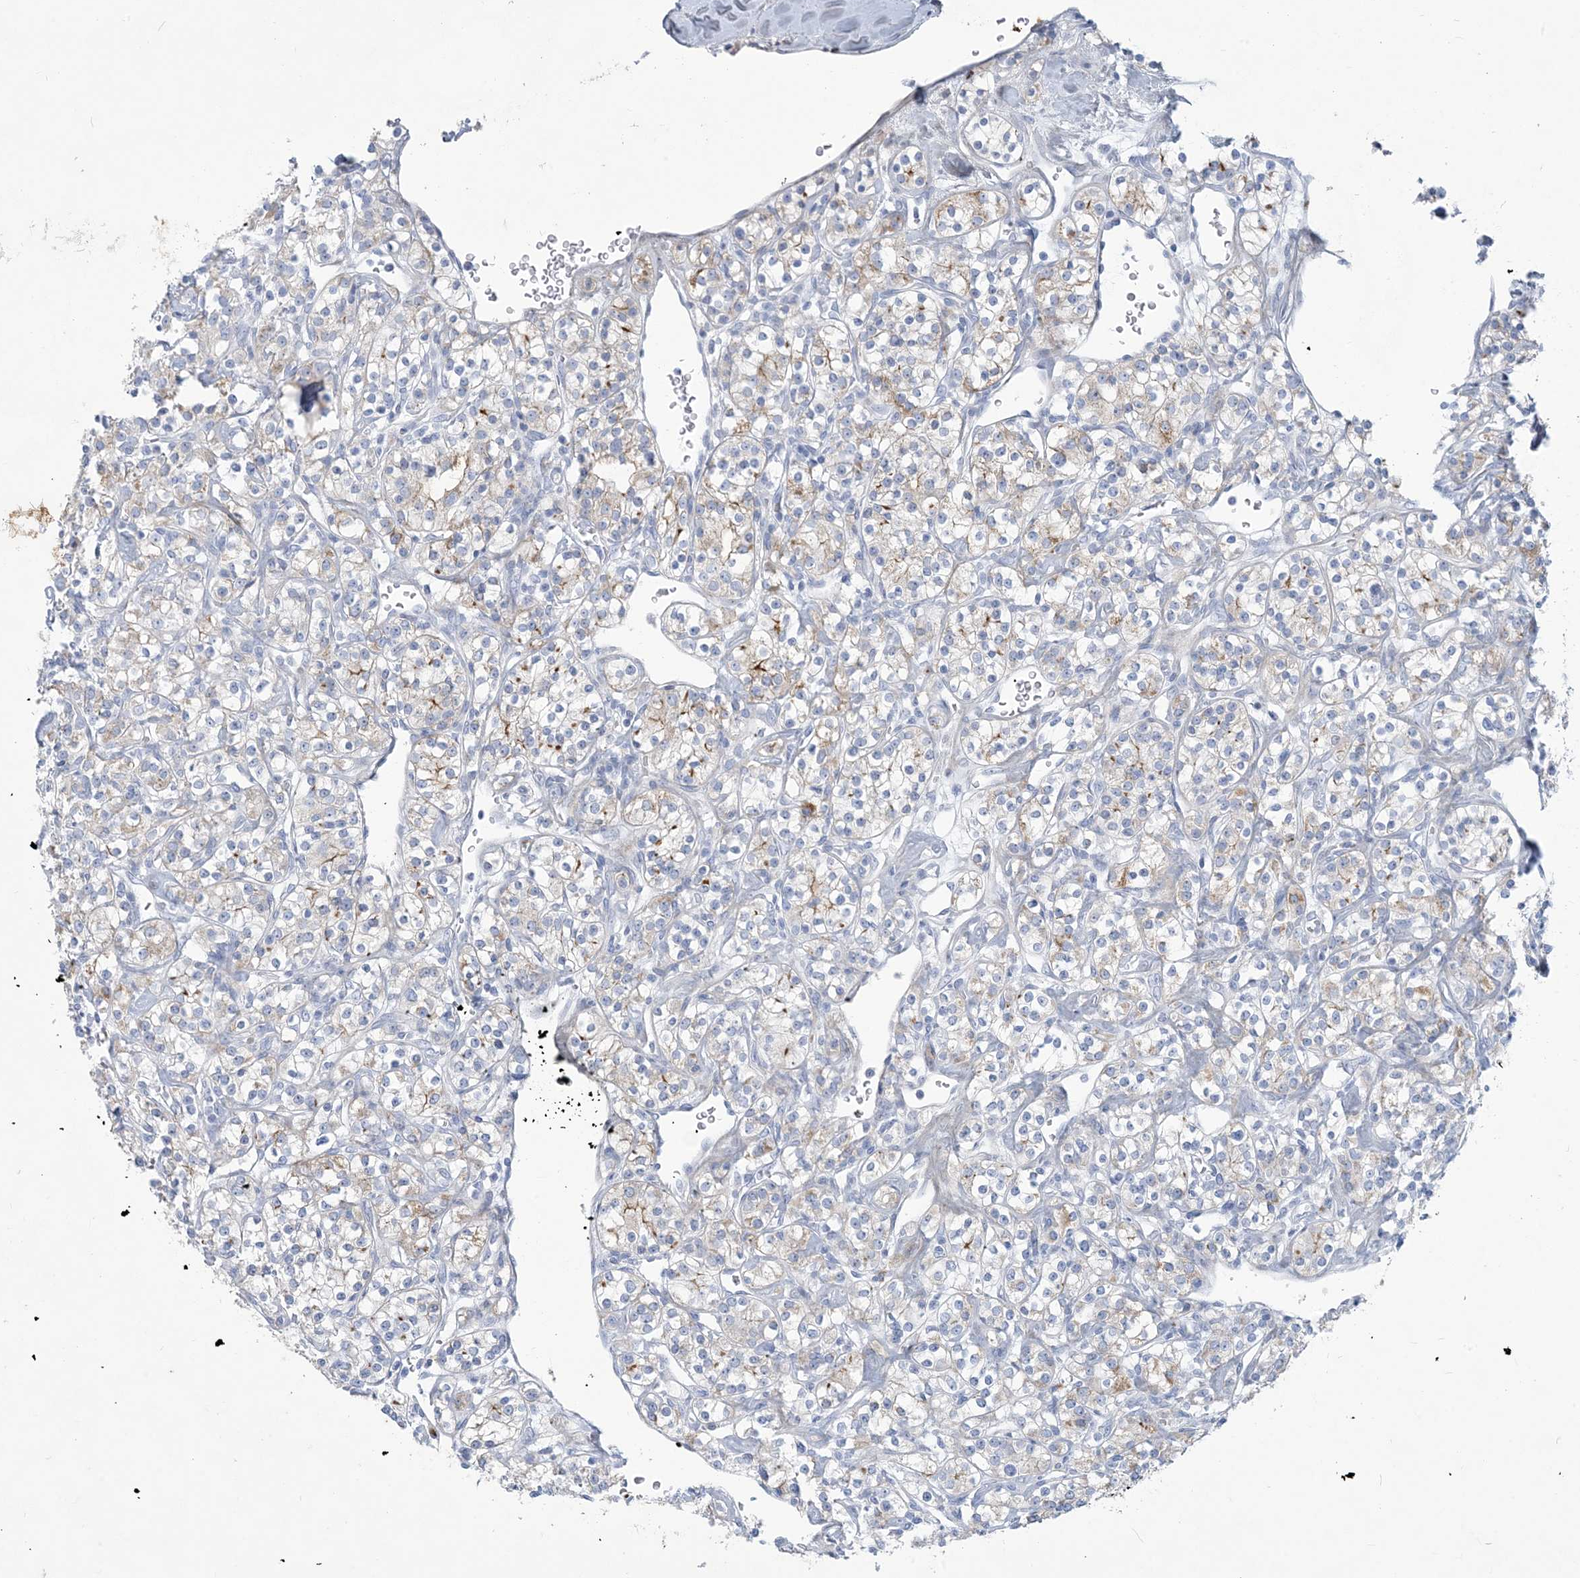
{"staining": {"intensity": "moderate", "quantity": "<25%", "location": "cytoplasmic/membranous"}, "tissue": "renal cancer", "cell_type": "Tumor cells", "image_type": "cancer", "snomed": [{"axis": "morphology", "description": "Adenocarcinoma, NOS"}, {"axis": "topography", "description": "Kidney"}], "caption": "Brown immunohistochemical staining in renal cancer exhibits moderate cytoplasmic/membranous positivity in approximately <25% of tumor cells.", "gene": "MOXD1", "patient": {"sex": "male", "age": 77}}